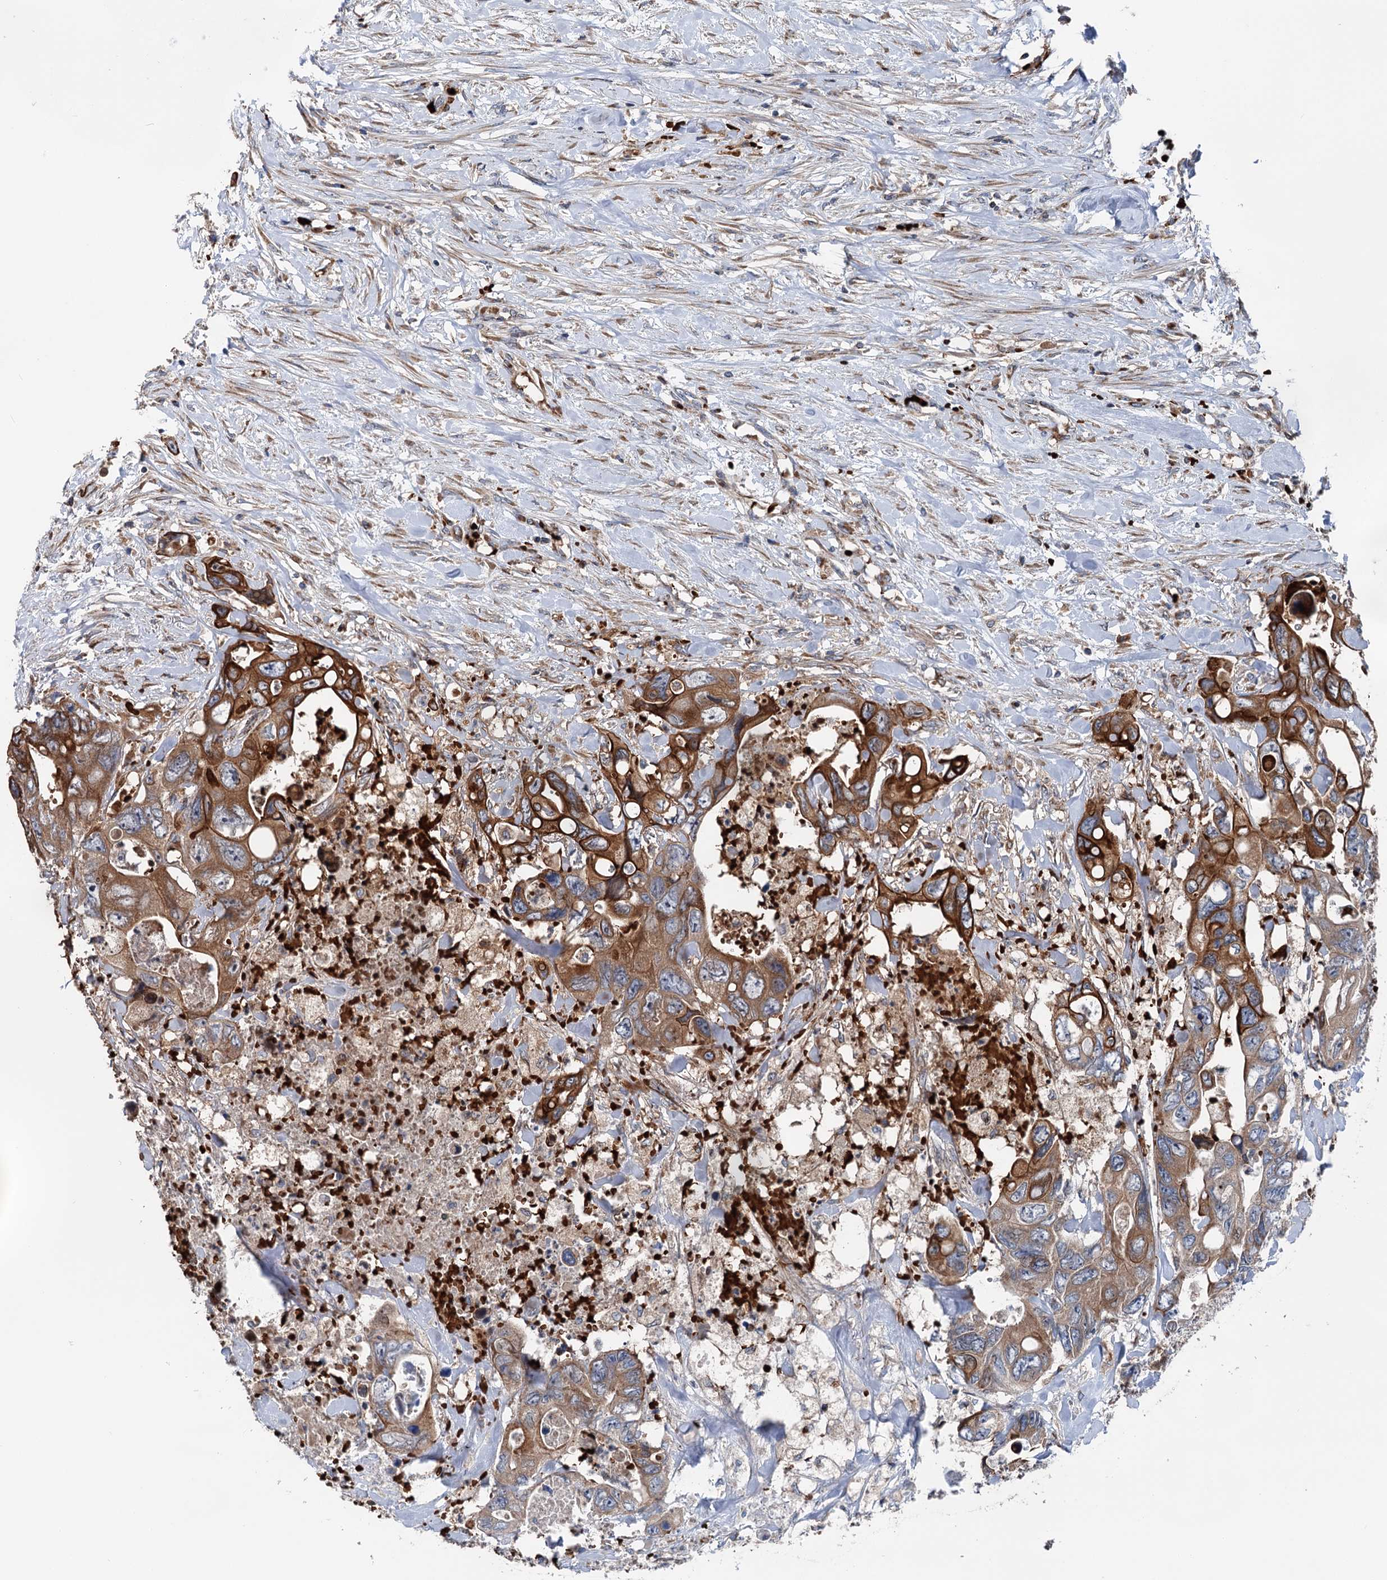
{"staining": {"intensity": "strong", "quantity": "25%-75%", "location": "cytoplasmic/membranous"}, "tissue": "colorectal cancer", "cell_type": "Tumor cells", "image_type": "cancer", "snomed": [{"axis": "morphology", "description": "Adenocarcinoma, NOS"}, {"axis": "topography", "description": "Rectum"}], "caption": "This is a histology image of immunohistochemistry staining of adenocarcinoma (colorectal), which shows strong staining in the cytoplasmic/membranous of tumor cells.", "gene": "EIPR1", "patient": {"sex": "male", "age": 57}}